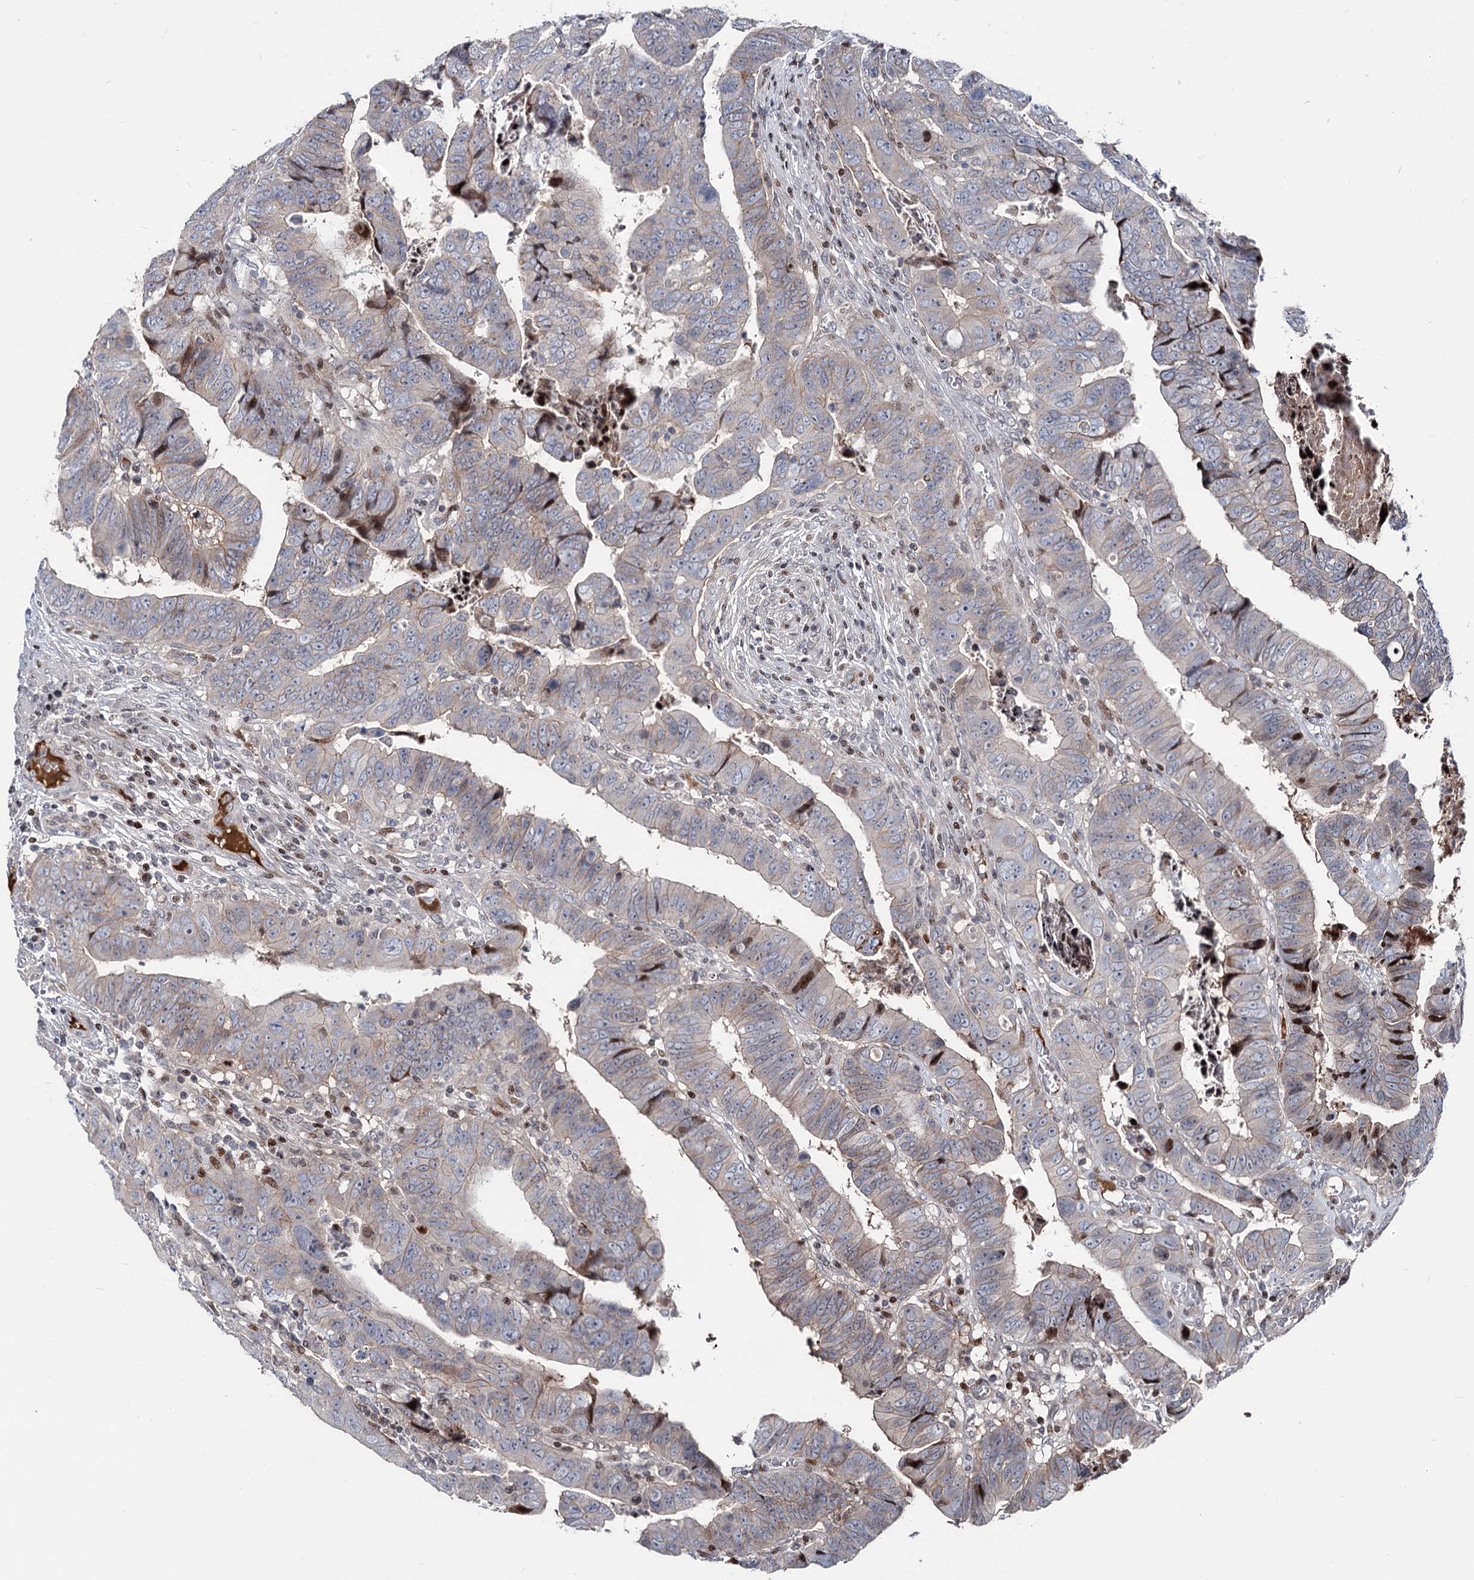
{"staining": {"intensity": "weak", "quantity": "<25%", "location": "cytoplasmic/membranous"}, "tissue": "colorectal cancer", "cell_type": "Tumor cells", "image_type": "cancer", "snomed": [{"axis": "morphology", "description": "Normal tissue, NOS"}, {"axis": "morphology", "description": "Adenocarcinoma, NOS"}, {"axis": "topography", "description": "Rectum"}], "caption": "The immunohistochemistry histopathology image has no significant staining in tumor cells of colorectal cancer (adenocarcinoma) tissue.", "gene": "ITFG2", "patient": {"sex": "female", "age": 65}}